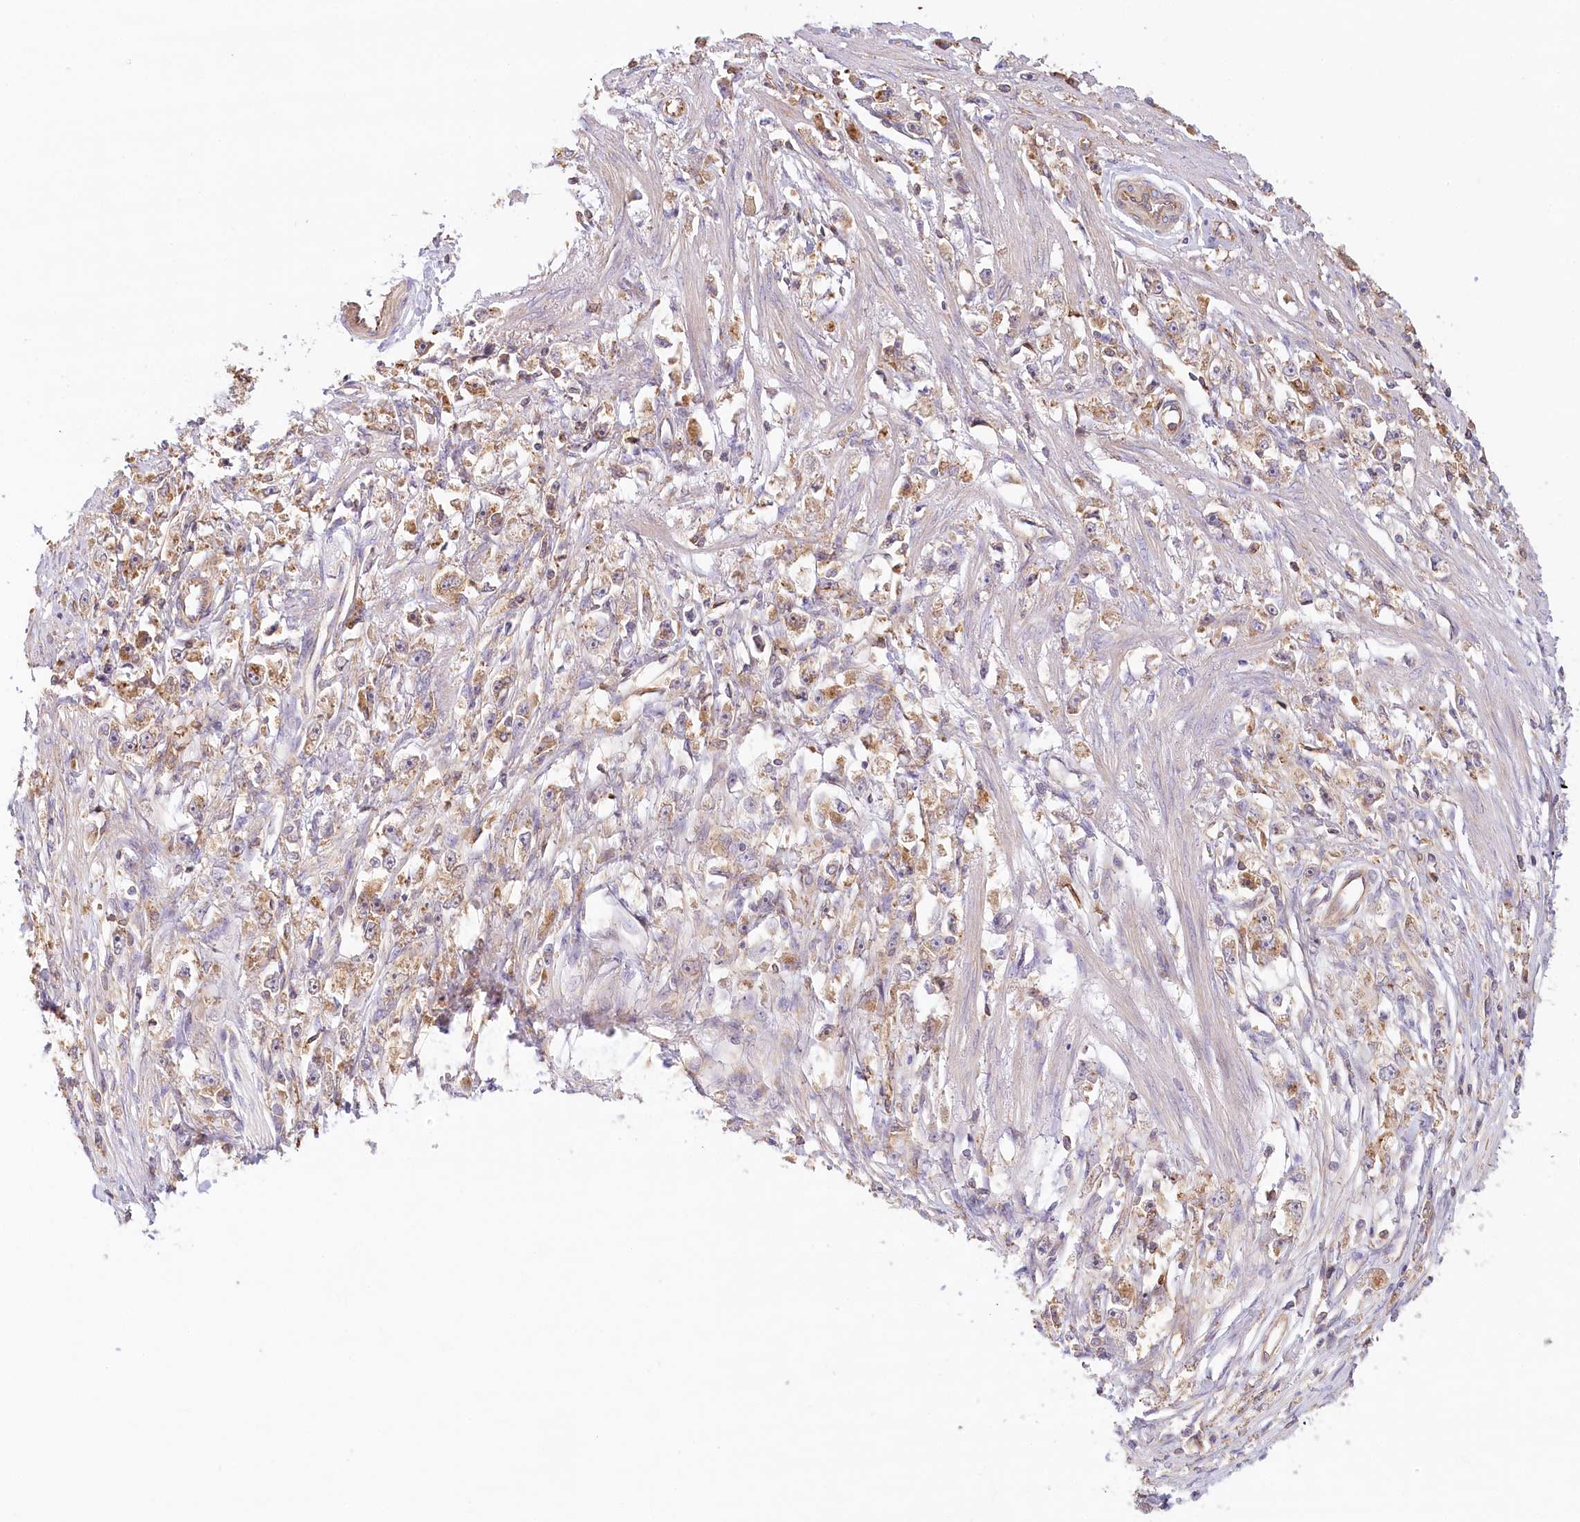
{"staining": {"intensity": "moderate", "quantity": ">75%", "location": "cytoplasmic/membranous"}, "tissue": "stomach cancer", "cell_type": "Tumor cells", "image_type": "cancer", "snomed": [{"axis": "morphology", "description": "Adenocarcinoma, NOS"}, {"axis": "topography", "description": "Stomach"}], "caption": "Adenocarcinoma (stomach) stained for a protein demonstrates moderate cytoplasmic/membranous positivity in tumor cells.", "gene": "UMPS", "patient": {"sex": "female", "age": 59}}